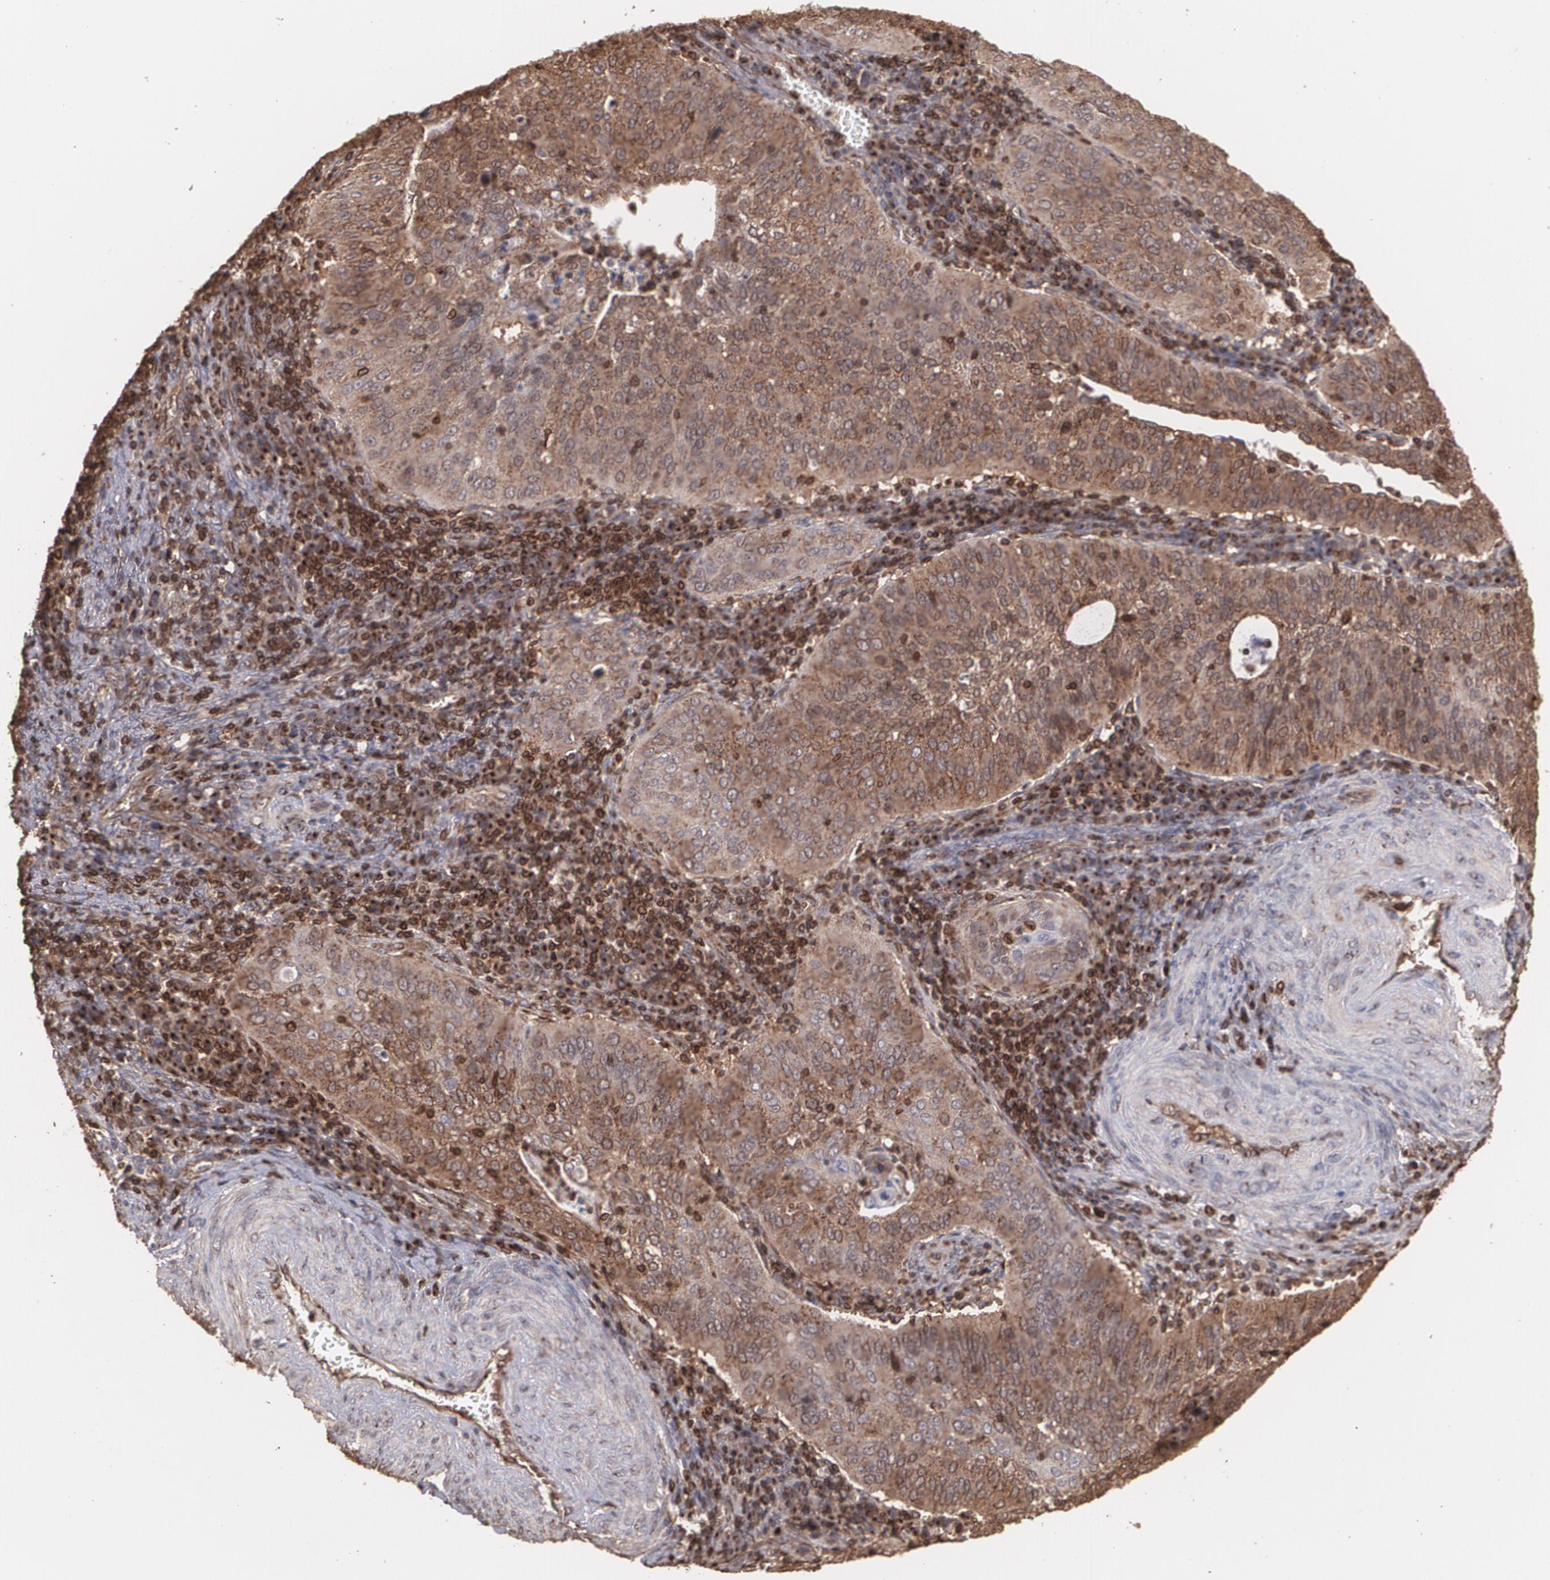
{"staining": {"intensity": "strong", "quantity": ">75%", "location": "cytoplasmic/membranous"}, "tissue": "cervical cancer", "cell_type": "Tumor cells", "image_type": "cancer", "snomed": [{"axis": "morphology", "description": "Squamous cell carcinoma, NOS"}, {"axis": "topography", "description": "Cervix"}], "caption": "Immunohistochemical staining of cervical squamous cell carcinoma demonstrates strong cytoplasmic/membranous protein expression in about >75% of tumor cells.", "gene": "TRIP11", "patient": {"sex": "female", "age": 39}}